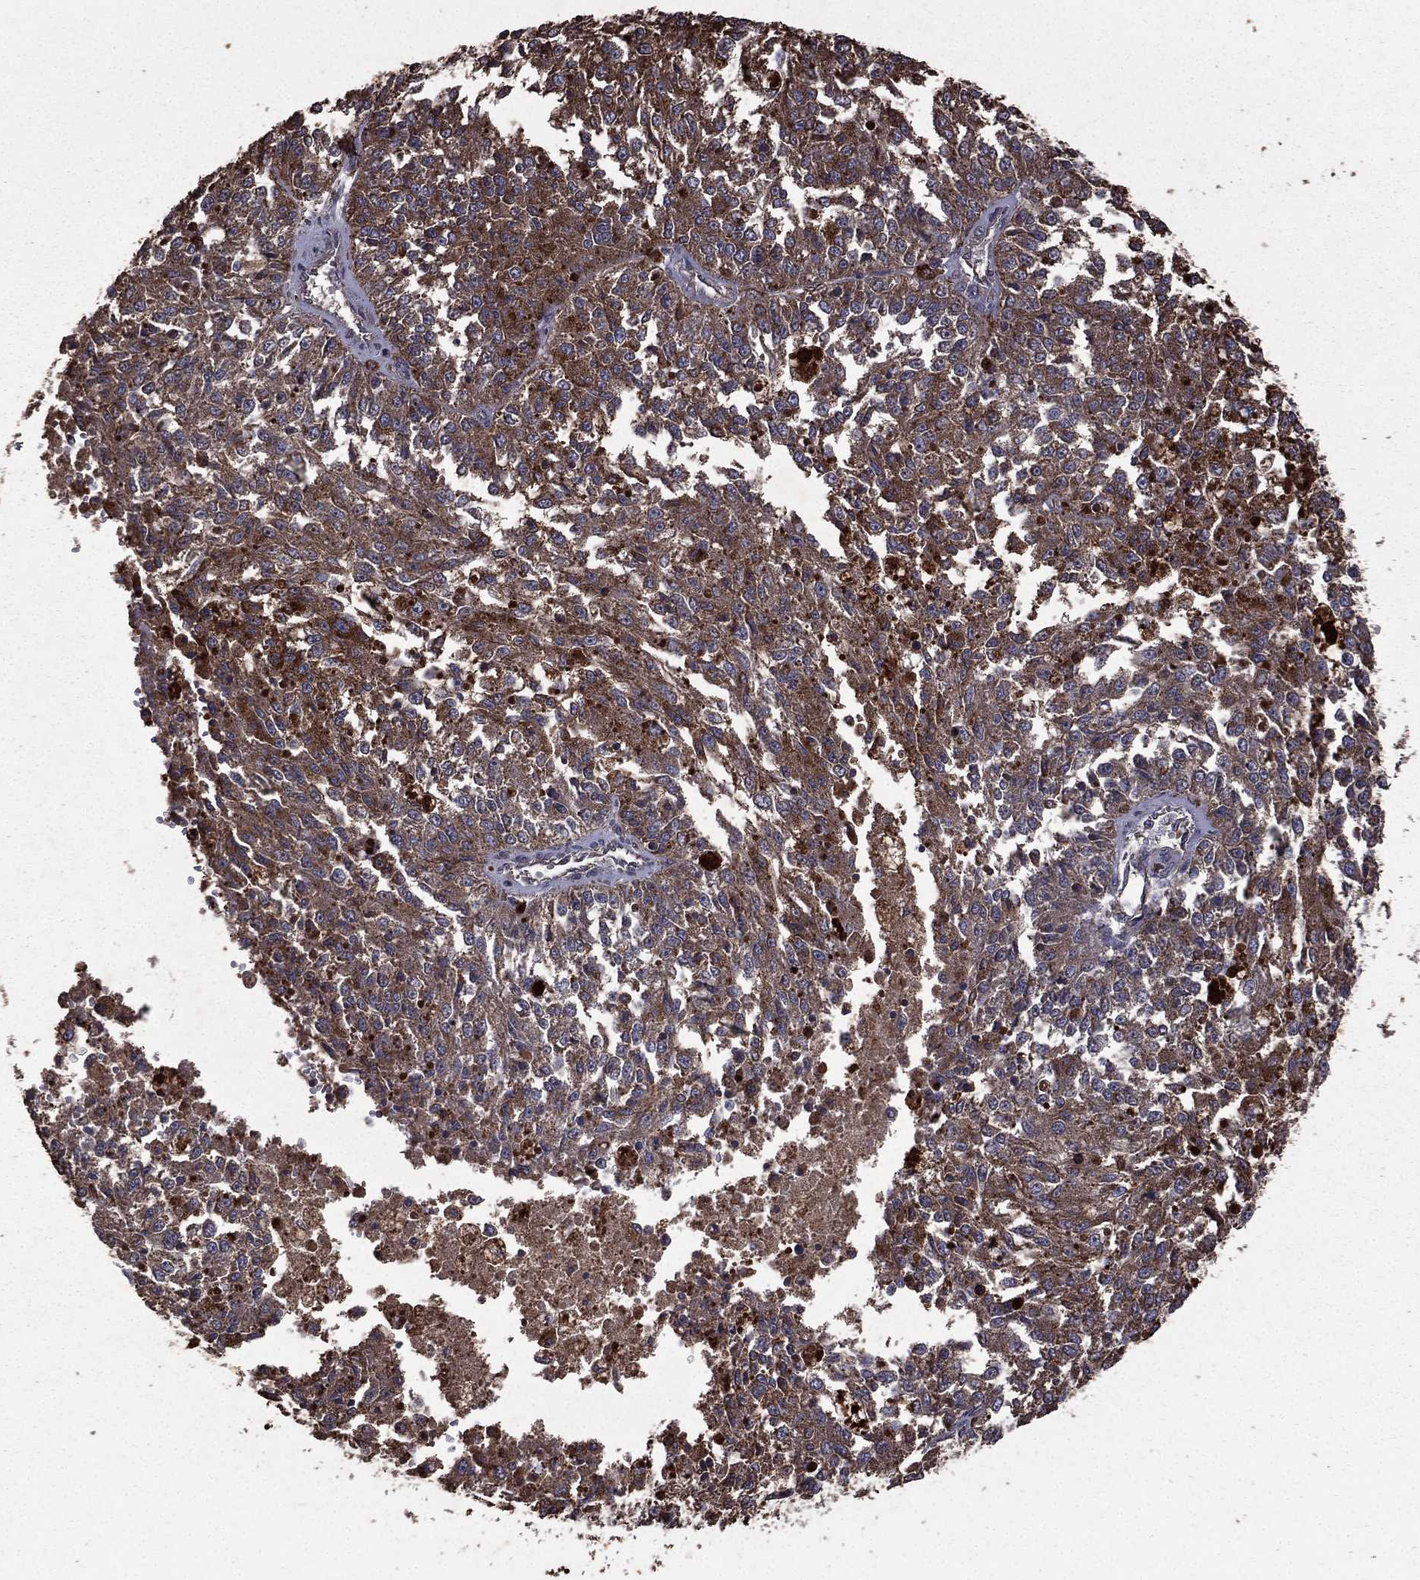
{"staining": {"intensity": "moderate", "quantity": ">75%", "location": "cytoplasmic/membranous"}, "tissue": "melanoma", "cell_type": "Tumor cells", "image_type": "cancer", "snomed": [{"axis": "morphology", "description": "Malignant melanoma, Metastatic site"}, {"axis": "topography", "description": "Lymph node"}], "caption": "Malignant melanoma (metastatic site) stained for a protein (brown) exhibits moderate cytoplasmic/membranous positive expression in approximately >75% of tumor cells.", "gene": "BIRC6", "patient": {"sex": "female", "age": 64}}